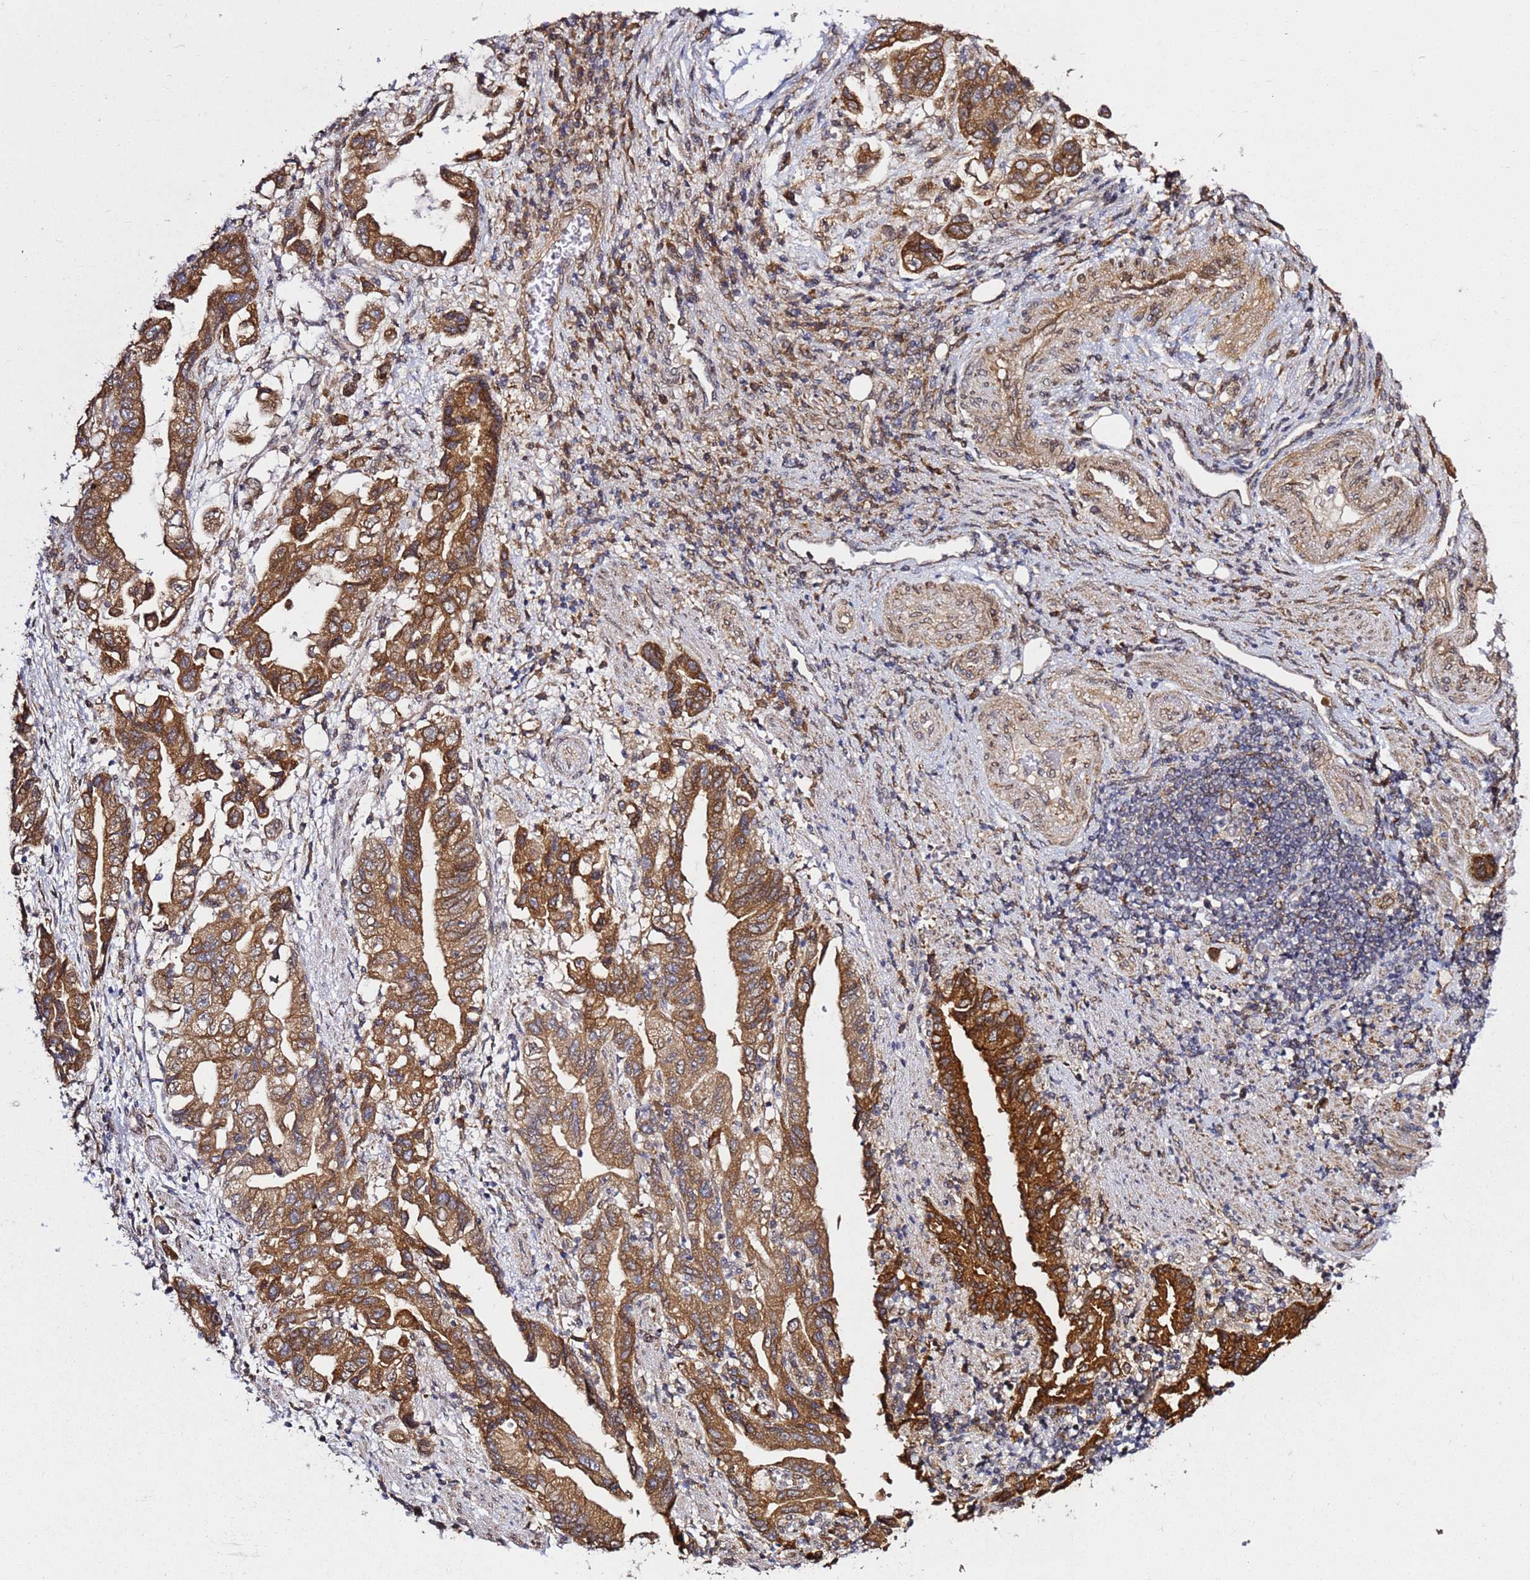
{"staining": {"intensity": "strong", "quantity": ">75%", "location": "cytoplasmic/membranous"}, "tissue": "stomach cancer", "cell_type": "Tumor cells", "image_type": "cancer", "snomed": [{"axis": "morphology", "description": "Adenocarcinoma, NOS"}, {"axis": "topography", "description": "Stomach"}], "caption": "Brown immunohistochemical staining in stomach cancer shows strong cytoplasmic/membranous staining in about >75% of tumor cells.", "gene": "PRKAB2", "patient": {"sex": "male", "age": 62}}